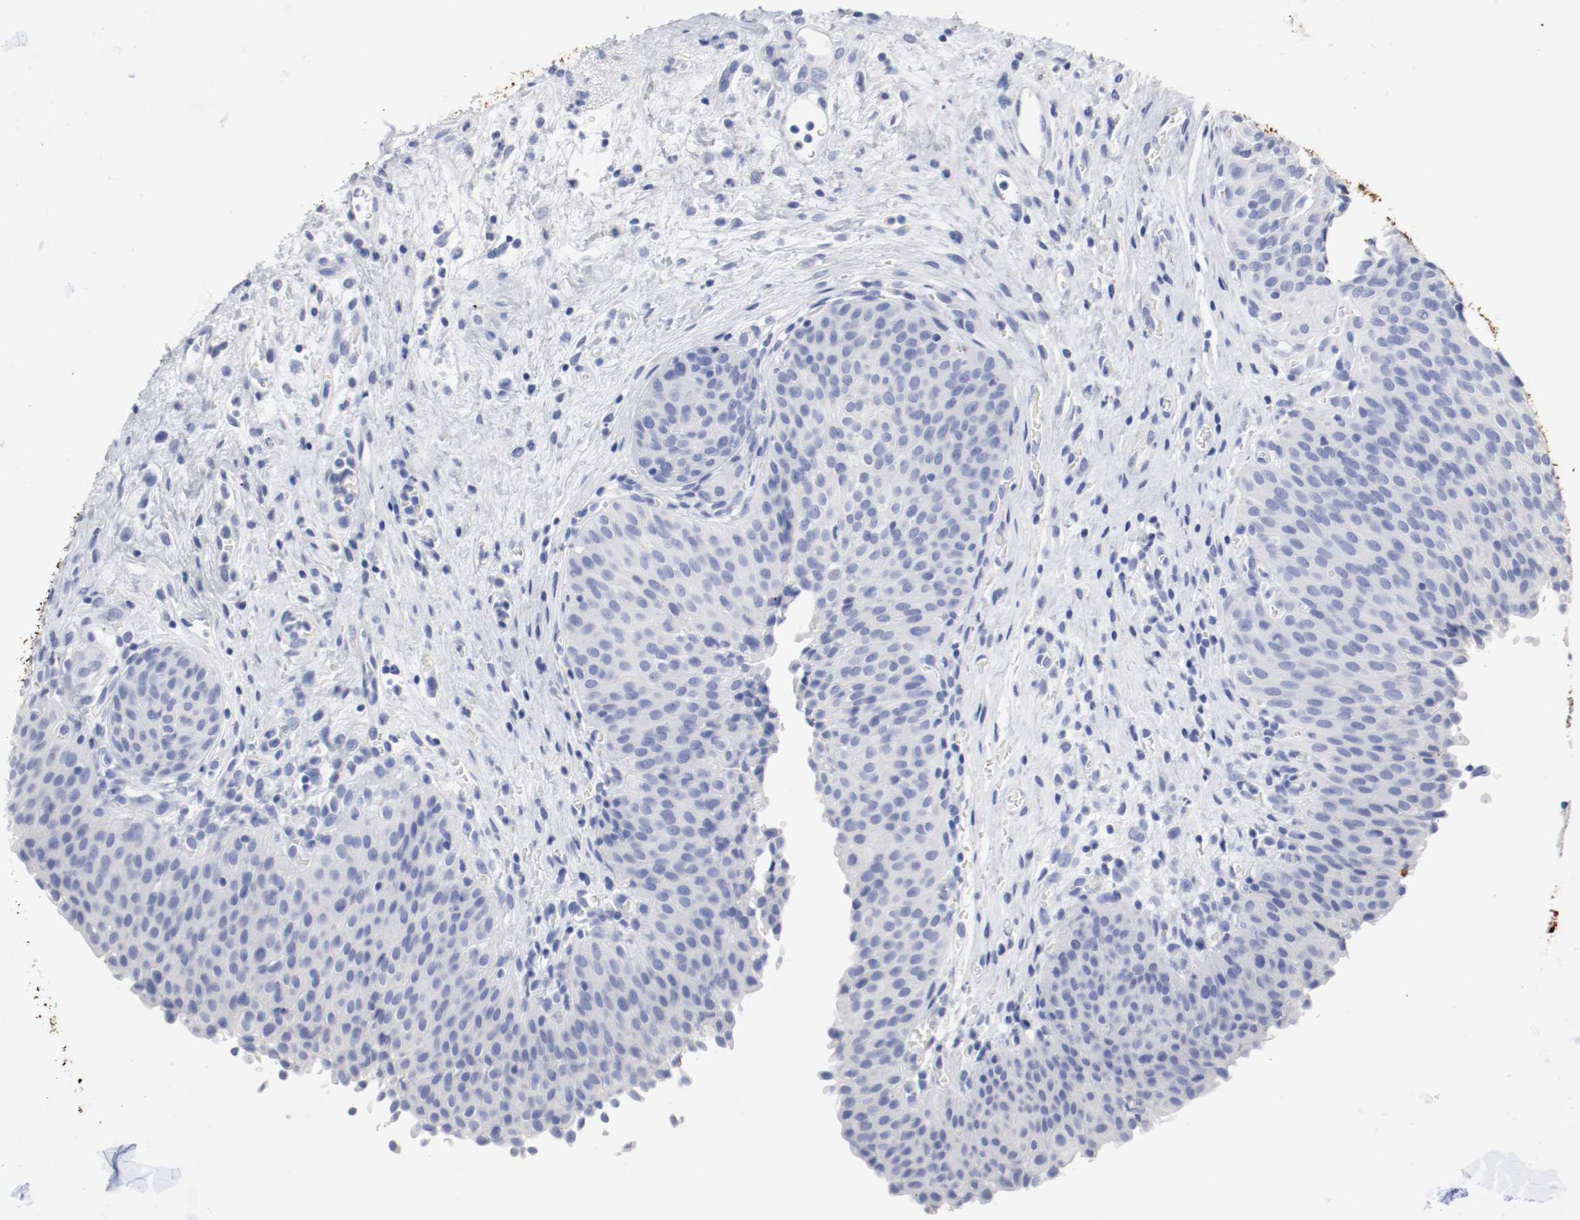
{"staining": {"intensity": "negative", "quantity": "none", "location": "none"}, "tissue": "urinary bladder", "cell_type": "Urothelial cells", "image_type": "normal", "snomed": [{"axis": "morphology", "description": "Normal tissue, NOS"}, {"axis": "morphology", "description": "Dysplasia, NOS"}, {"axis": "topography", "description": "Urinary bladder"}], "caption": "High magnification brightfield microscopy of unremarkable urinary bladder stained with DAB (brown) and counterstained with hematoxylin (blue): urothelial cells show no significant expression. (Stains: DAB immunohistochemistry (IHC) with hematoxylin counter stain, Microscopy: brightfield microscopy at high magnification).", "gene": "GAD1", "patient": {"sex": "male", "age": 35}}